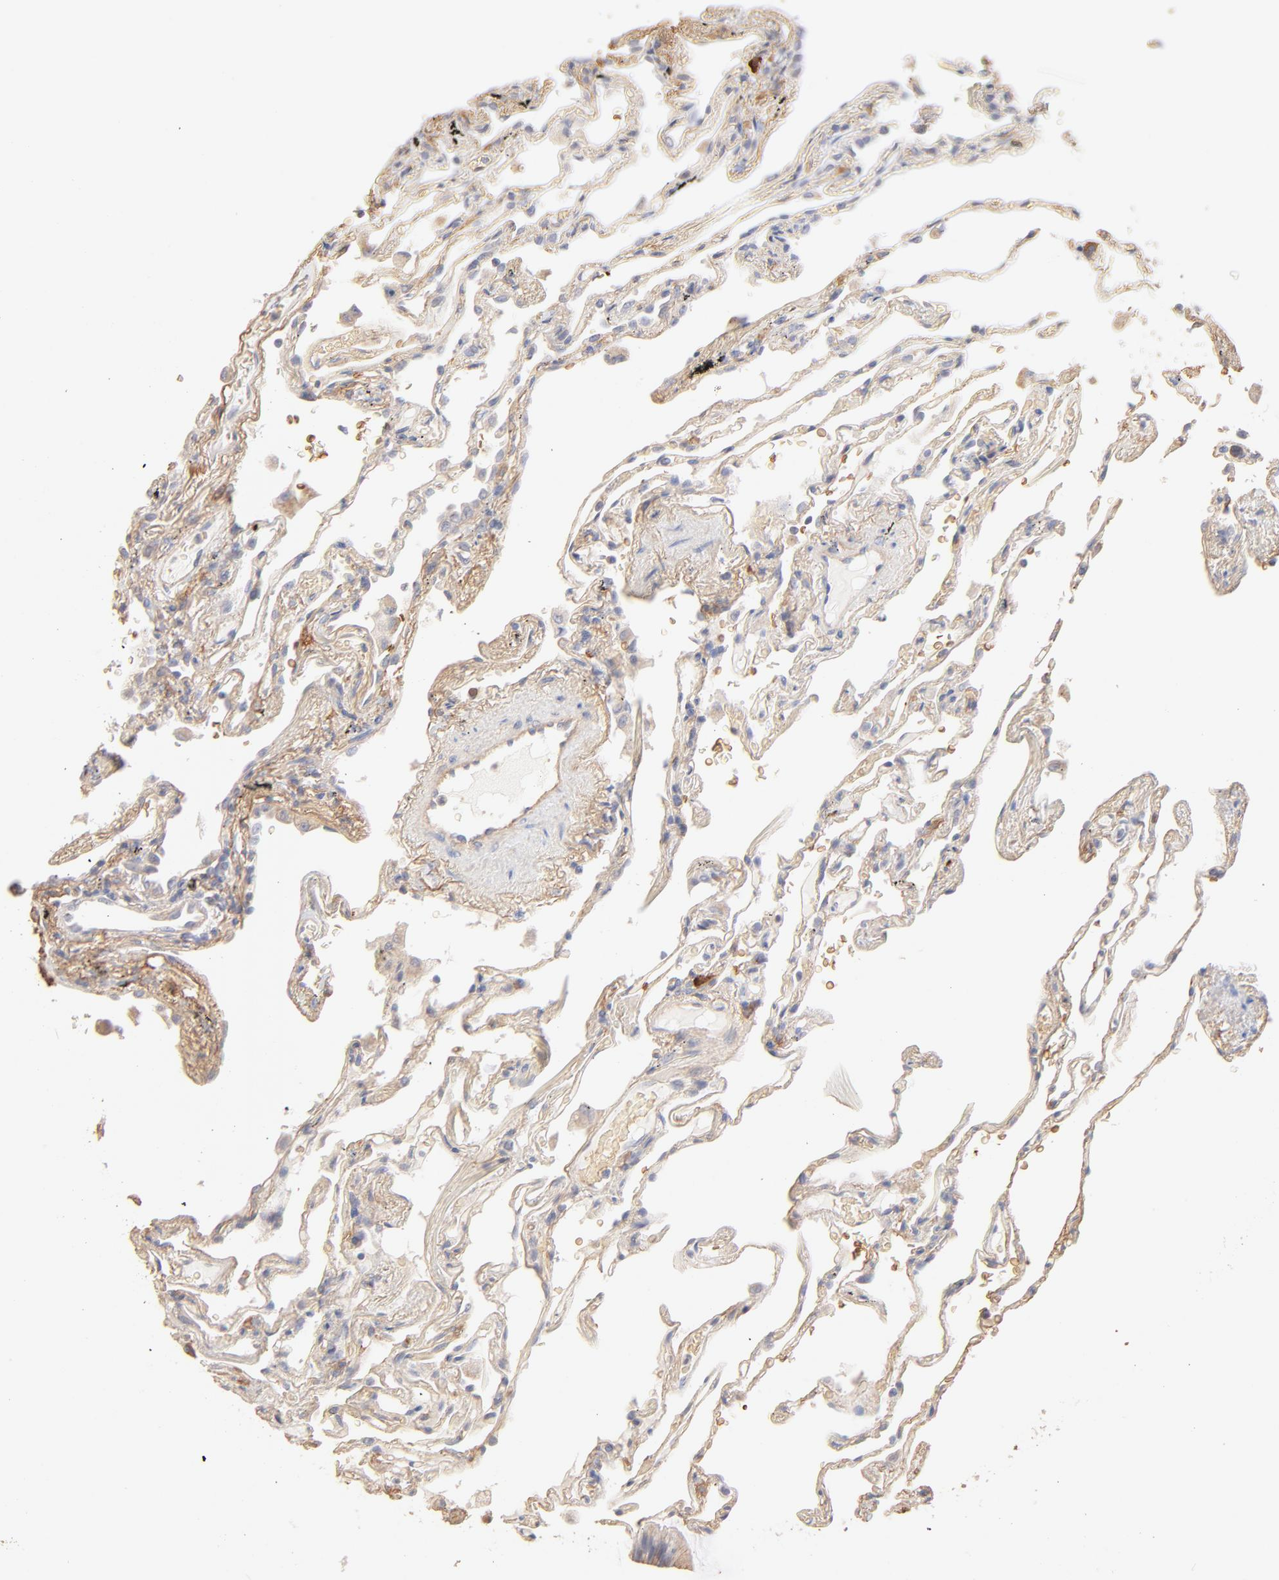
{"staining": {"intensity": "negative", "quantity": "none", "location": "none"}, "tissue": "lung", "cell_type": "Alveolar cells", "image_type": "normal", "snomed": [{"axis": "morphology", "description": "Normal tissue, NOS"}, {"axis": "morphology", "description": "Inflammation, NOS"}, {"axis": "topography", "description": "Lung"}], "caption": "IHC image of unremarkable lung: human lung stained with DAB reveals no significant protein staining in alveolar cells. (Stains: DAB immunohistochemistry (IHC) with hematoxylin counter stain, Microscopy: brightfield microscopy at high magnification).", "gene": "SPTB", "patient": {"sex": "male", "age": 69}}